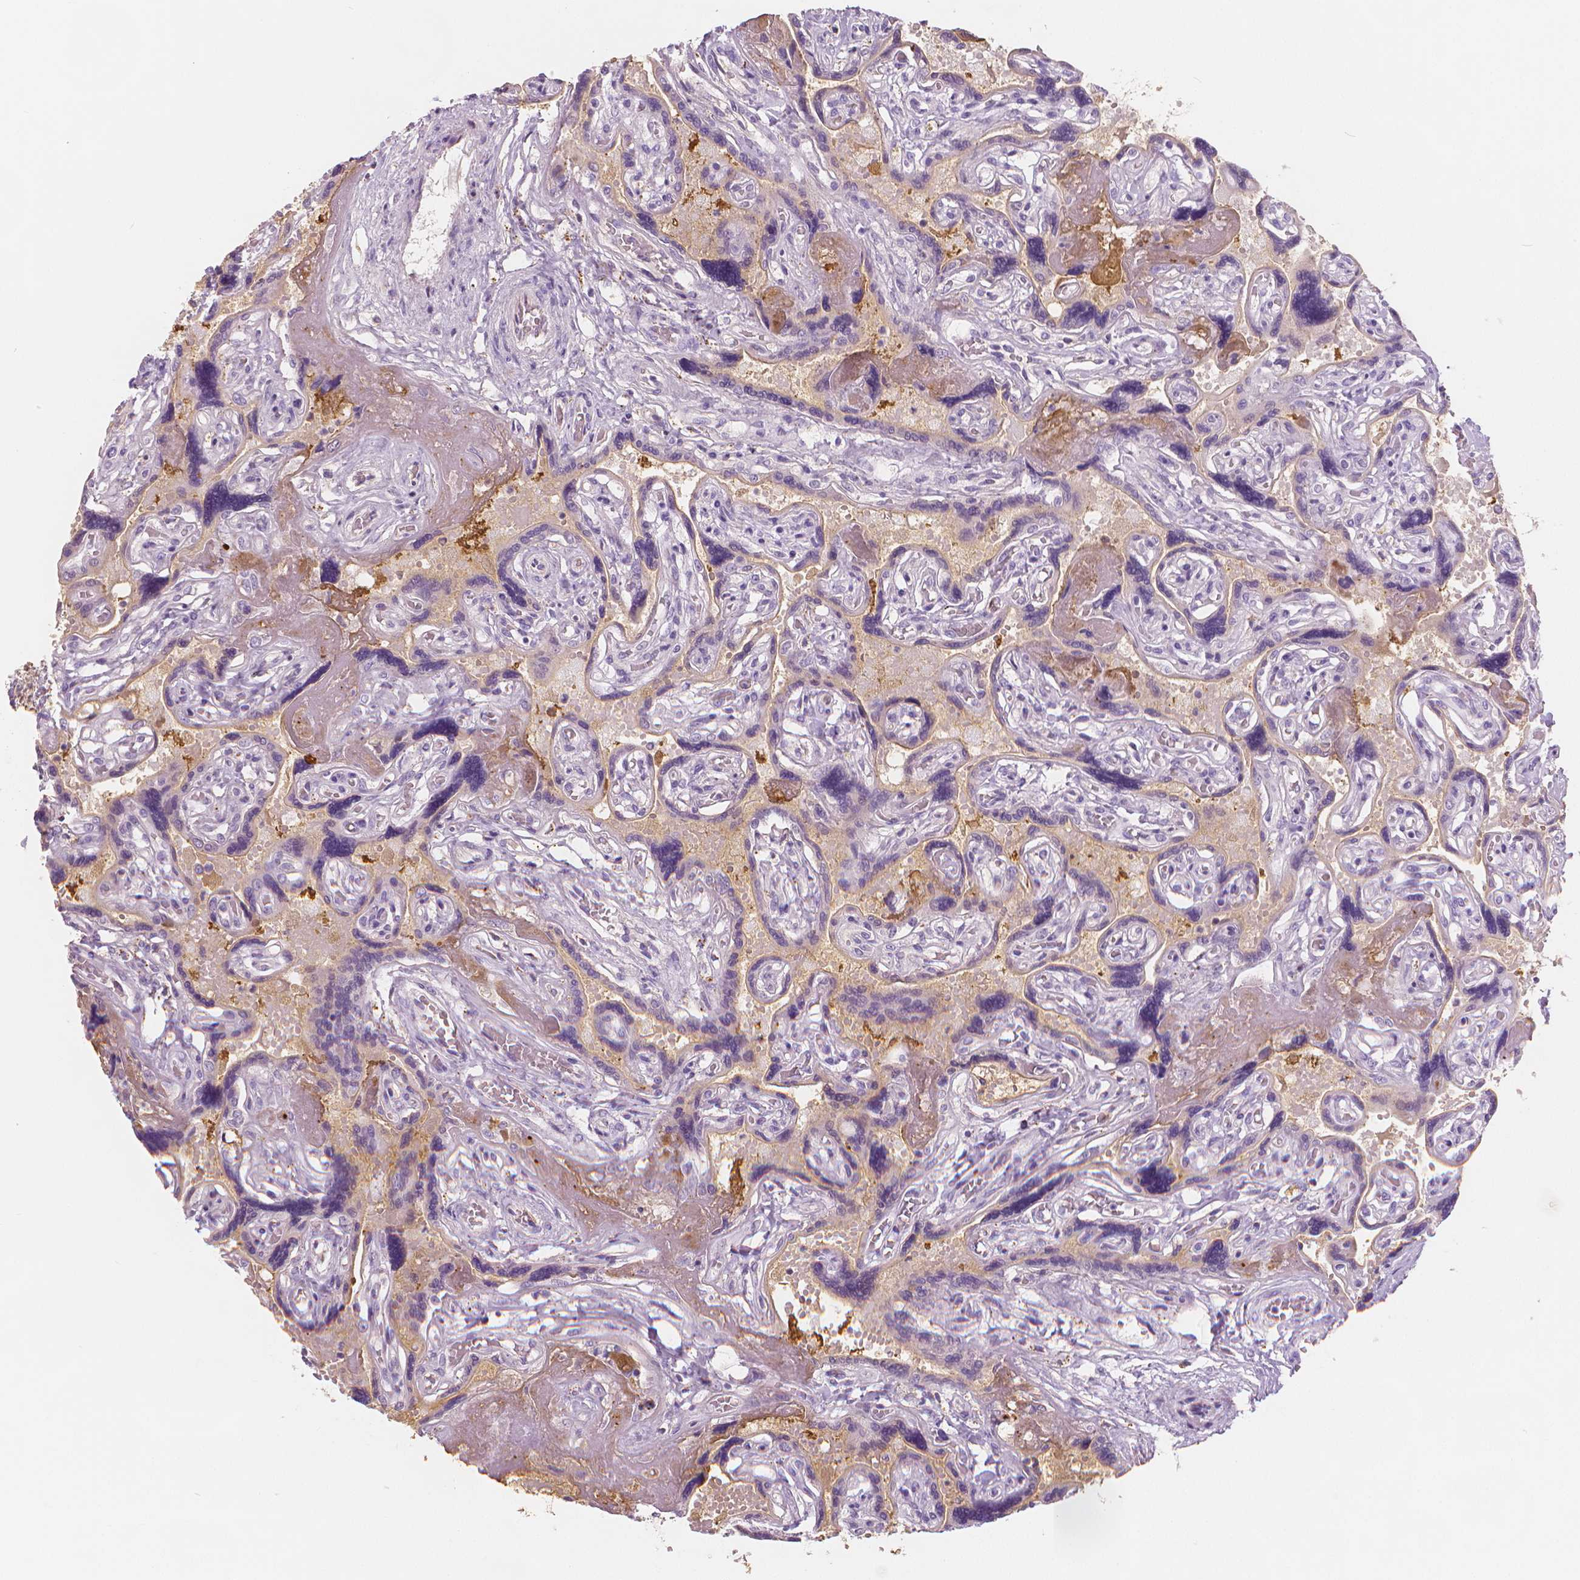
{"staining": {"intensity": "negative", "quantity": "none", "location": "none"}, "tissue": "placenta", "cell_type": "Decidual cells", "image_type": "normal", "snomed": [{"axis": "morphology", "description": "Normal tissue, NOS"}, {"axis": "topography", "description": "Placenta"}], "caption": "This histopathology image is of unremarkable placenta stained with IHC to label a protein in brown with the nuclei are counter-stained blue. There is no staining in decidual cells.", "gene": "APOA4", "patient": {"sex": "female", "age": 32}}